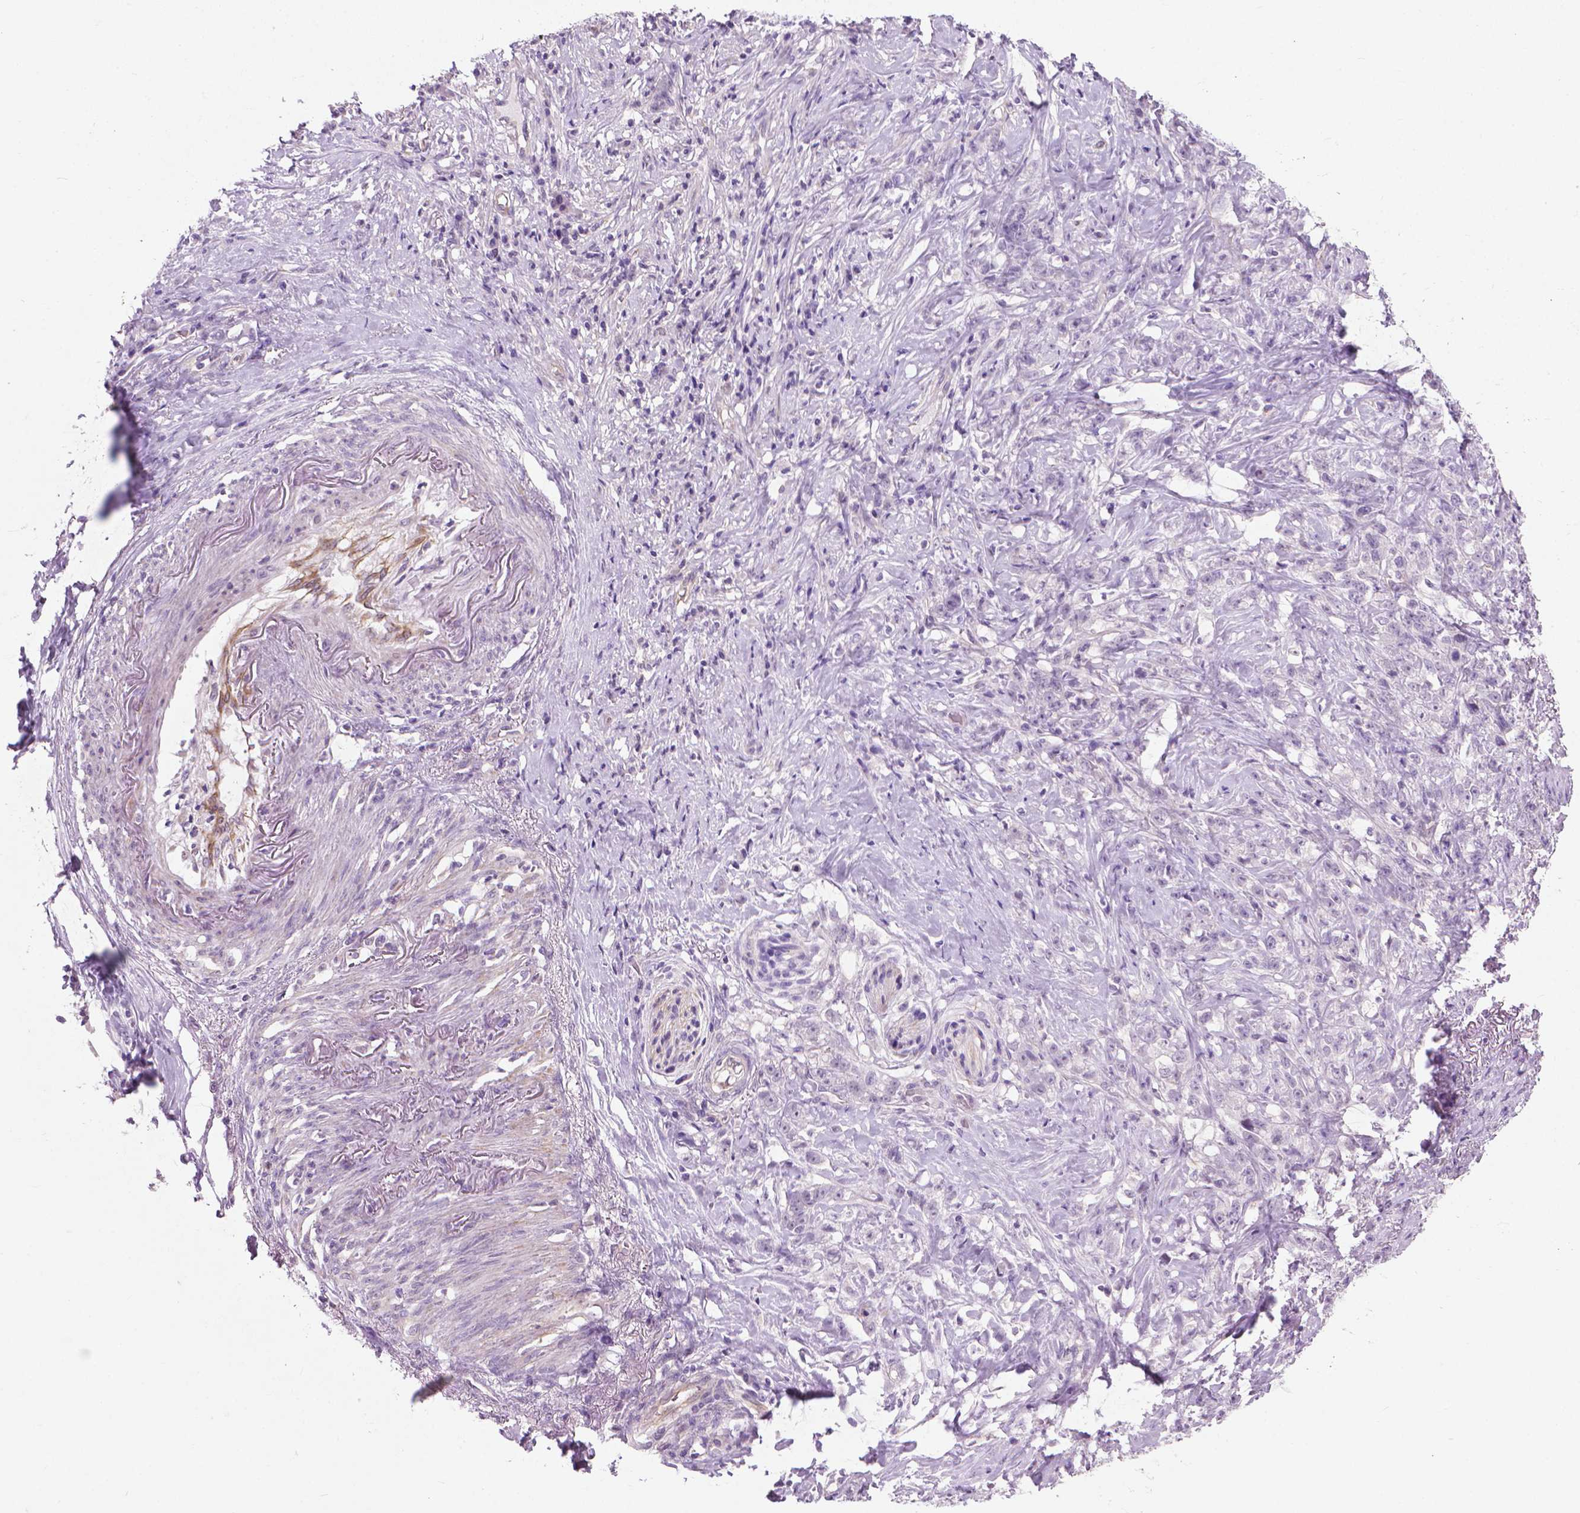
{"staining": {"intensity": "negative", "quantity": "none", "location": "none"}, "tissue": "stomach cancer", "cell_type": "Tumor cells", "image_type": "cancer", "snomed": [{"axis": "morphology", "description": "Adenocarcinoma, NOS"}, {"axis": "topography", "description": "Stomach, lower"}], "caption": "Immunohistochemistry (IHC) of human stomach cancer (adenocarcinoma) shows no positivity in tumor cells.", "gene": "KRT73", "patient": {"sex": "male", "age": 88}}